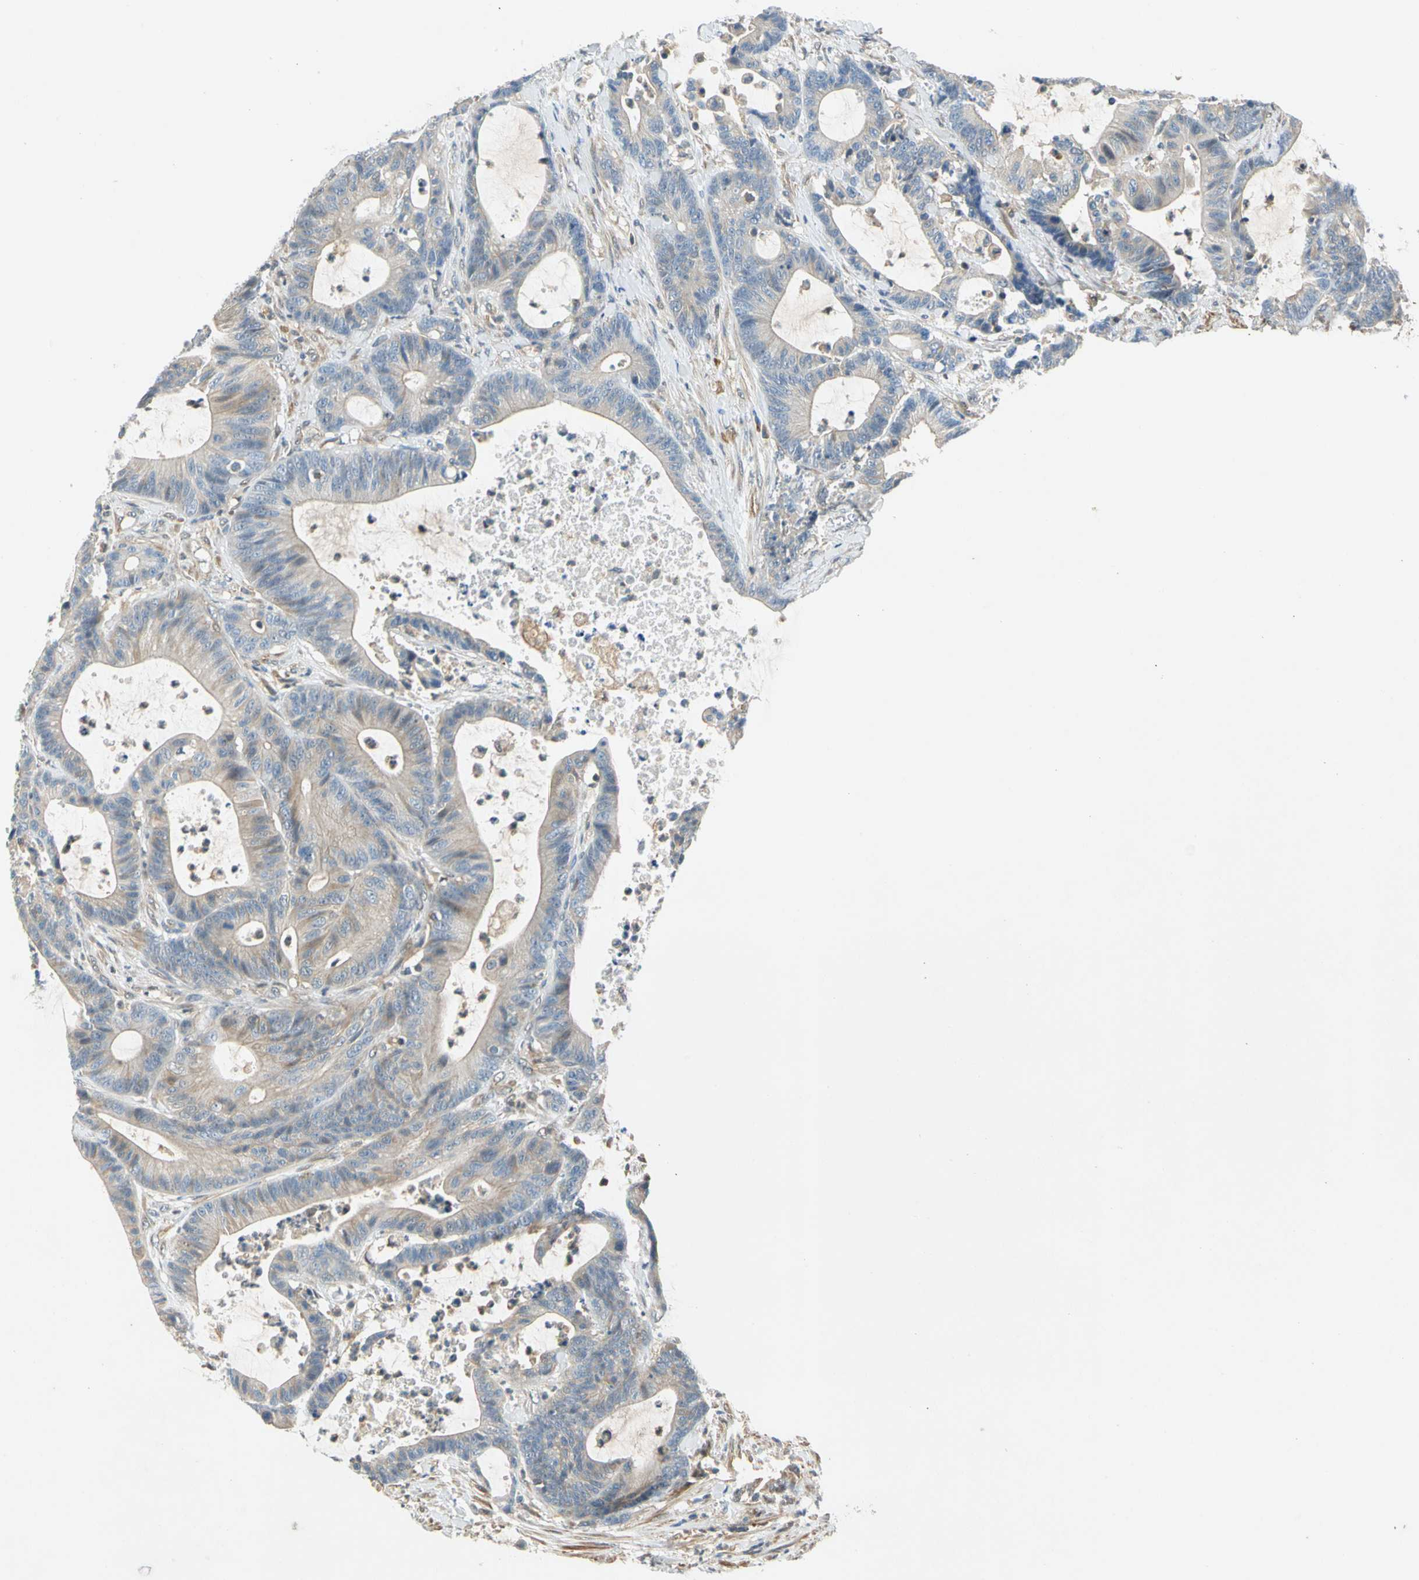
{"staining": {"intensity": "weak", "quantity": ">75%", "location": "cytoplasmic/membranous"}, "tissue": "colorectal cancer", "cell_type": "Tumor cells", "image_type": "cancer", "snomed": [{"axis": "morphology", "description": "Adenocarcinoma, NOS"}, {"axis": "topography", "description": "Colon"}], "caption": "Immunohistochemistry (IHC) photomicrograph of neoplastic tissue: human colorectal cancer (adenocarcinoma) stained using immunohistochemistry exhibits low levels of weak protein expression localized specifically in the cytoplasmic/membranous of tumor cells, appearing as a cytoplasmic/membranous brown color.", "gene": "WIPI1", "patient": {"sex": "female", "age": 84}}